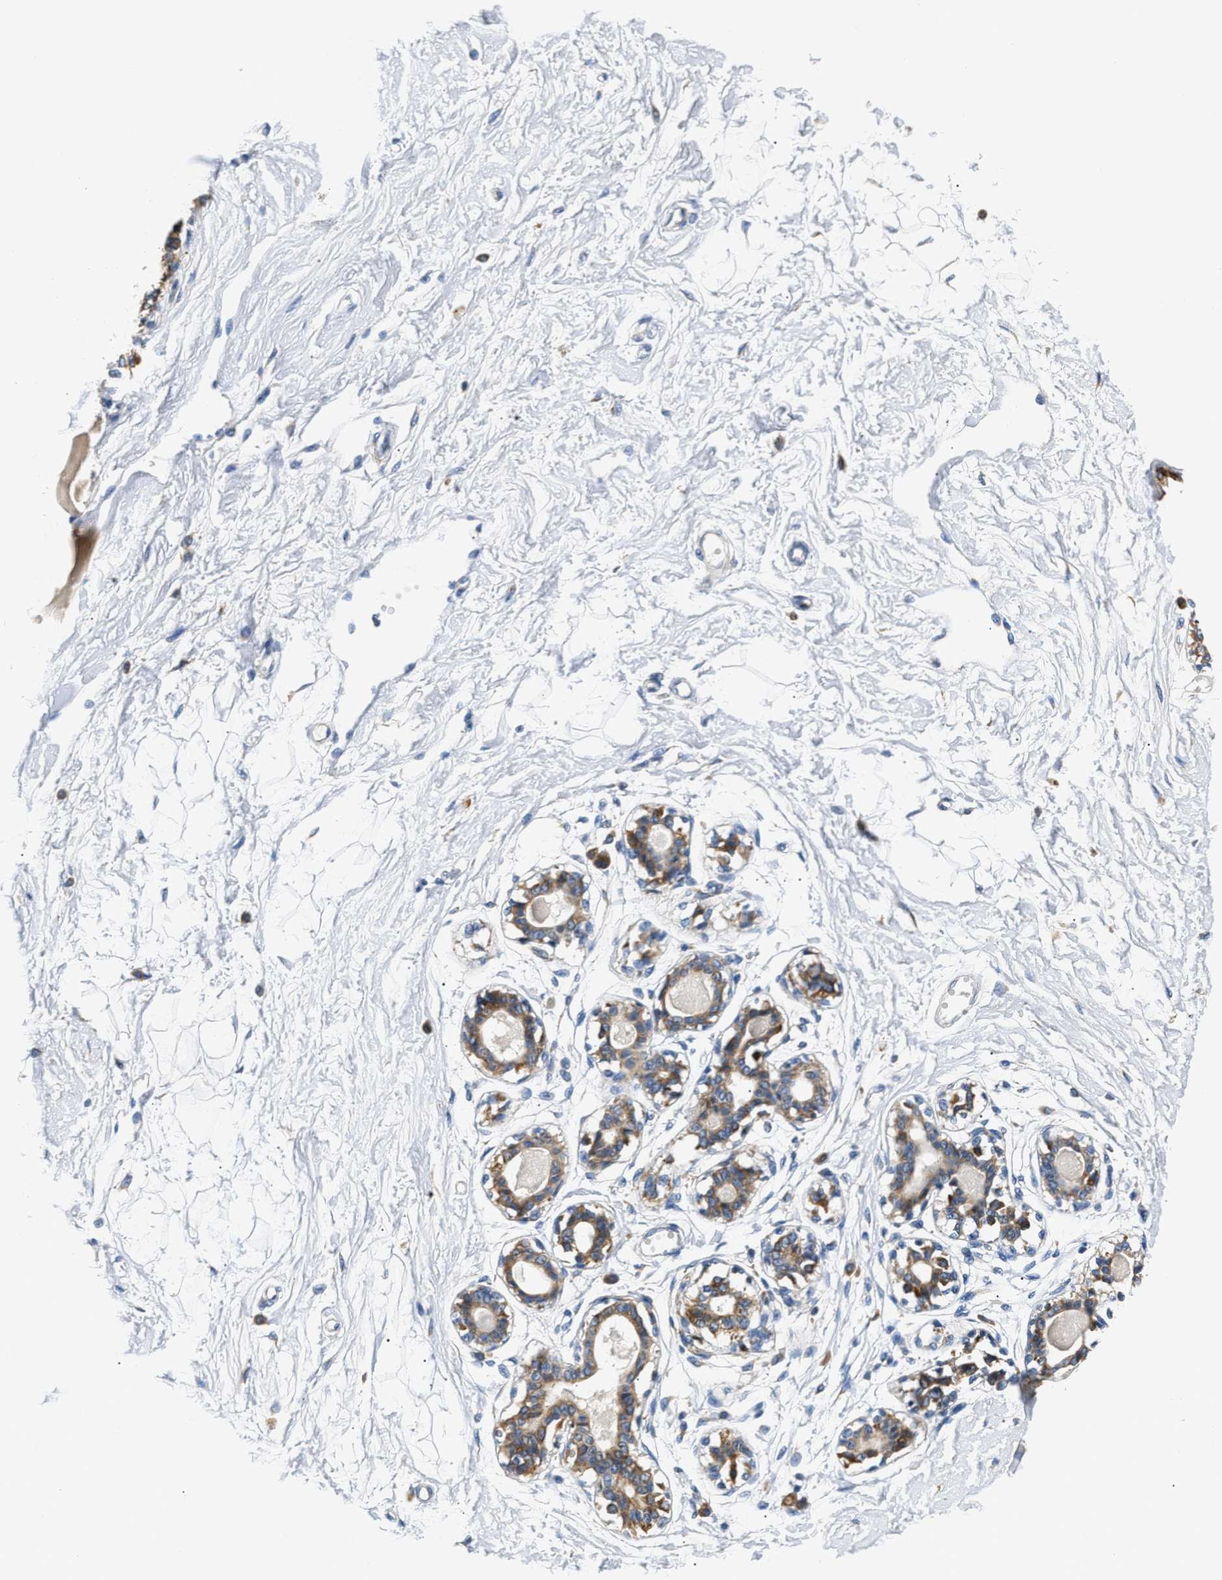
{"staining": {"intensity": "negative", "quantity": "none", "location": "none"}, "tissue": "breast", "cell_type": "Adipocytes", "image_type": "normal", "snomed": [{"axis": "morphology", "description": "Normal tissue, NOS"}, {"axis": "topography", "description": "Breast"}], "caption": "This is an IHC photomicrograph of benign human breast. There is no staining in adipocytes.", "gene": "HDHD3", "patient": {"sex": "female", "age": 45}}